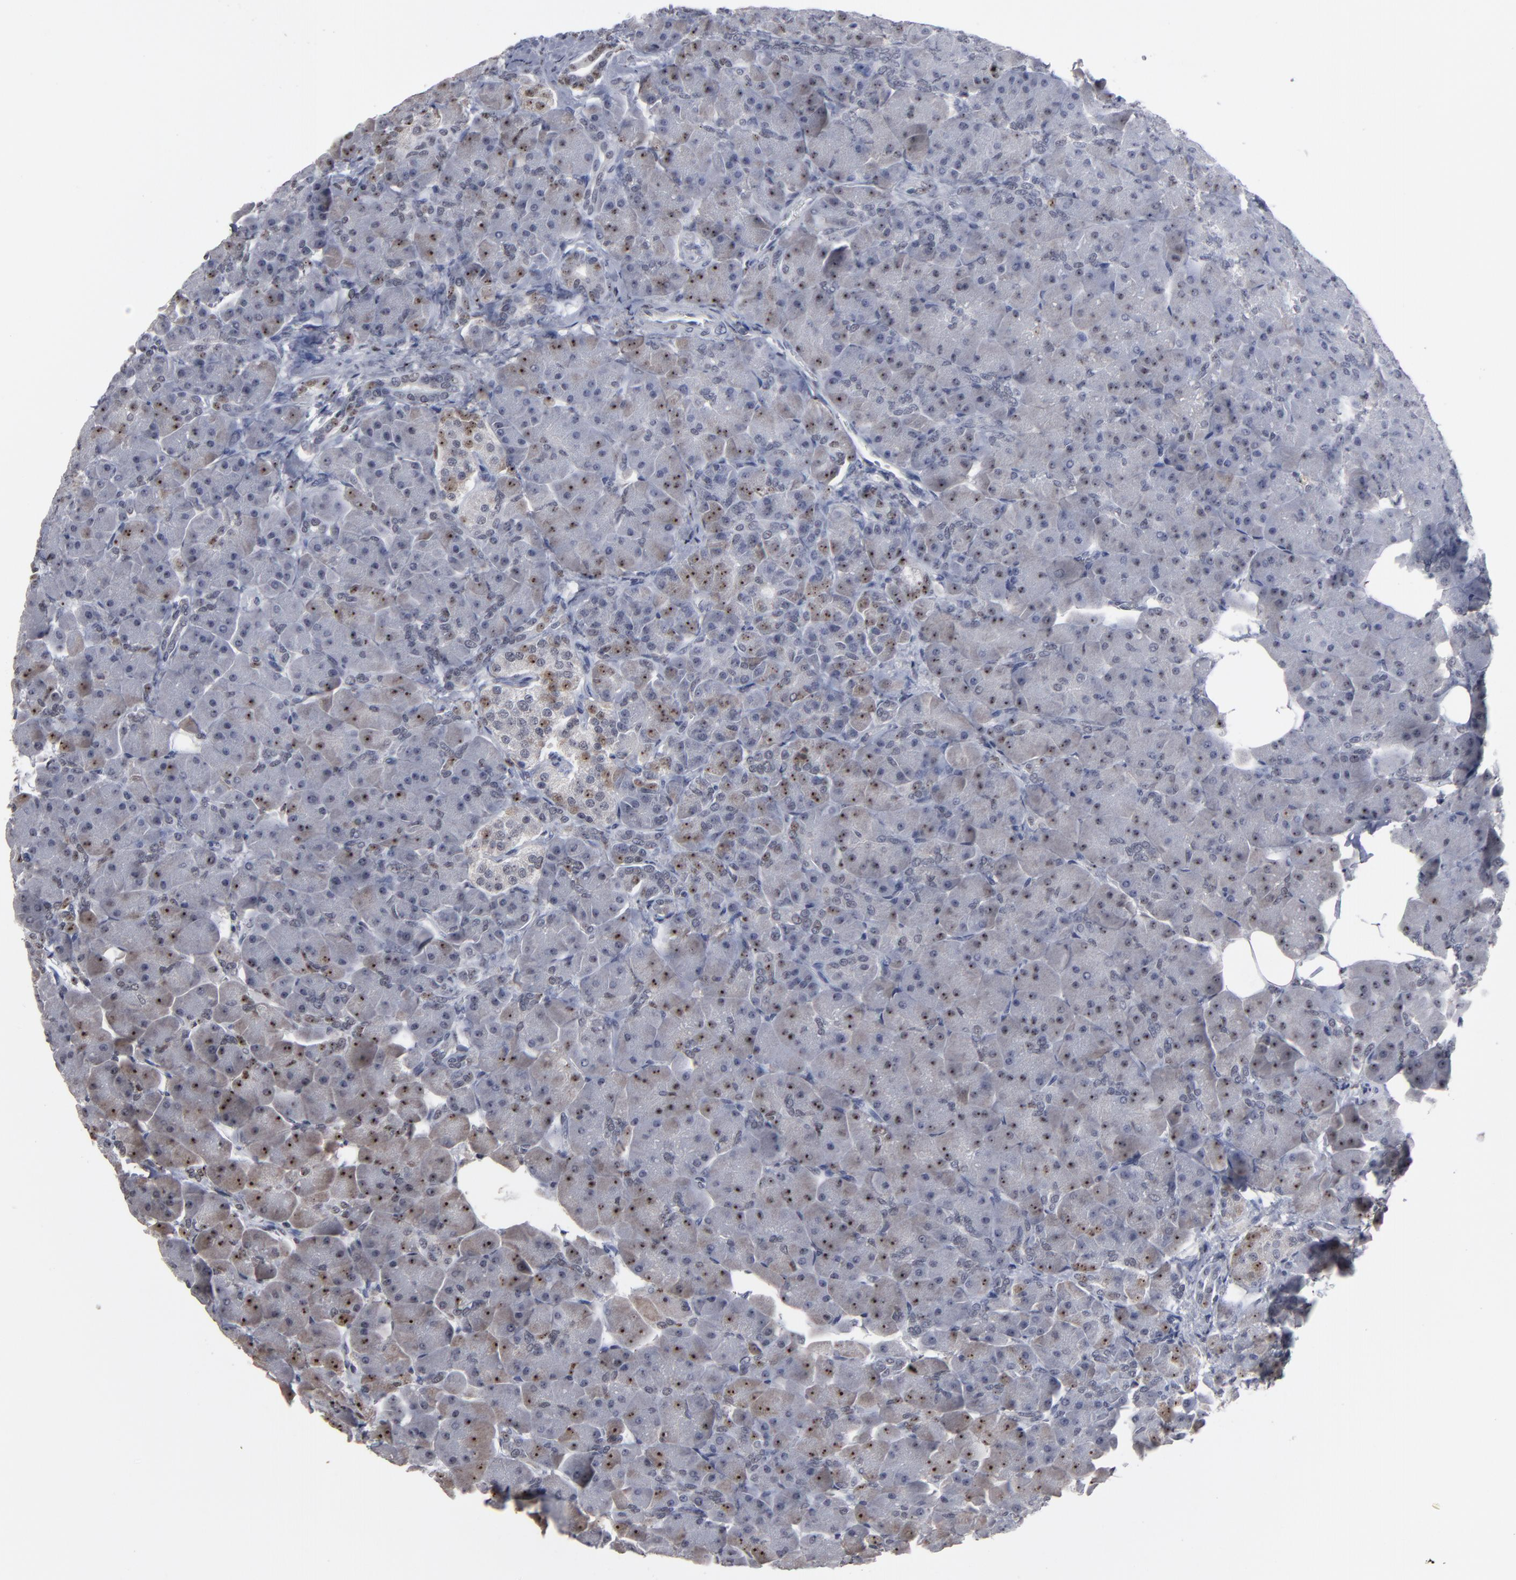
{"staining": {"intensity": "strong", "quantity": "<25%", "location": "cytoplasmic/membranous,nuclear"}, "tissue": "pancreas", "cell_type": "Exocrine glandular cells", "image_type": "normal", "snomed": [{"axis": "morphology", "description": "Normal tissue, NOS"}, {"axis": "topography", "description": "Pancreas"}], "caption": "A photomicrograph of human pancreas stained for a protein reveals strong cytoplasmic/membranous,nuclear brown staining in exocrine glandular cells.", "gene": "SSRP1", "patient": {"sex": "male", "age": 66}}